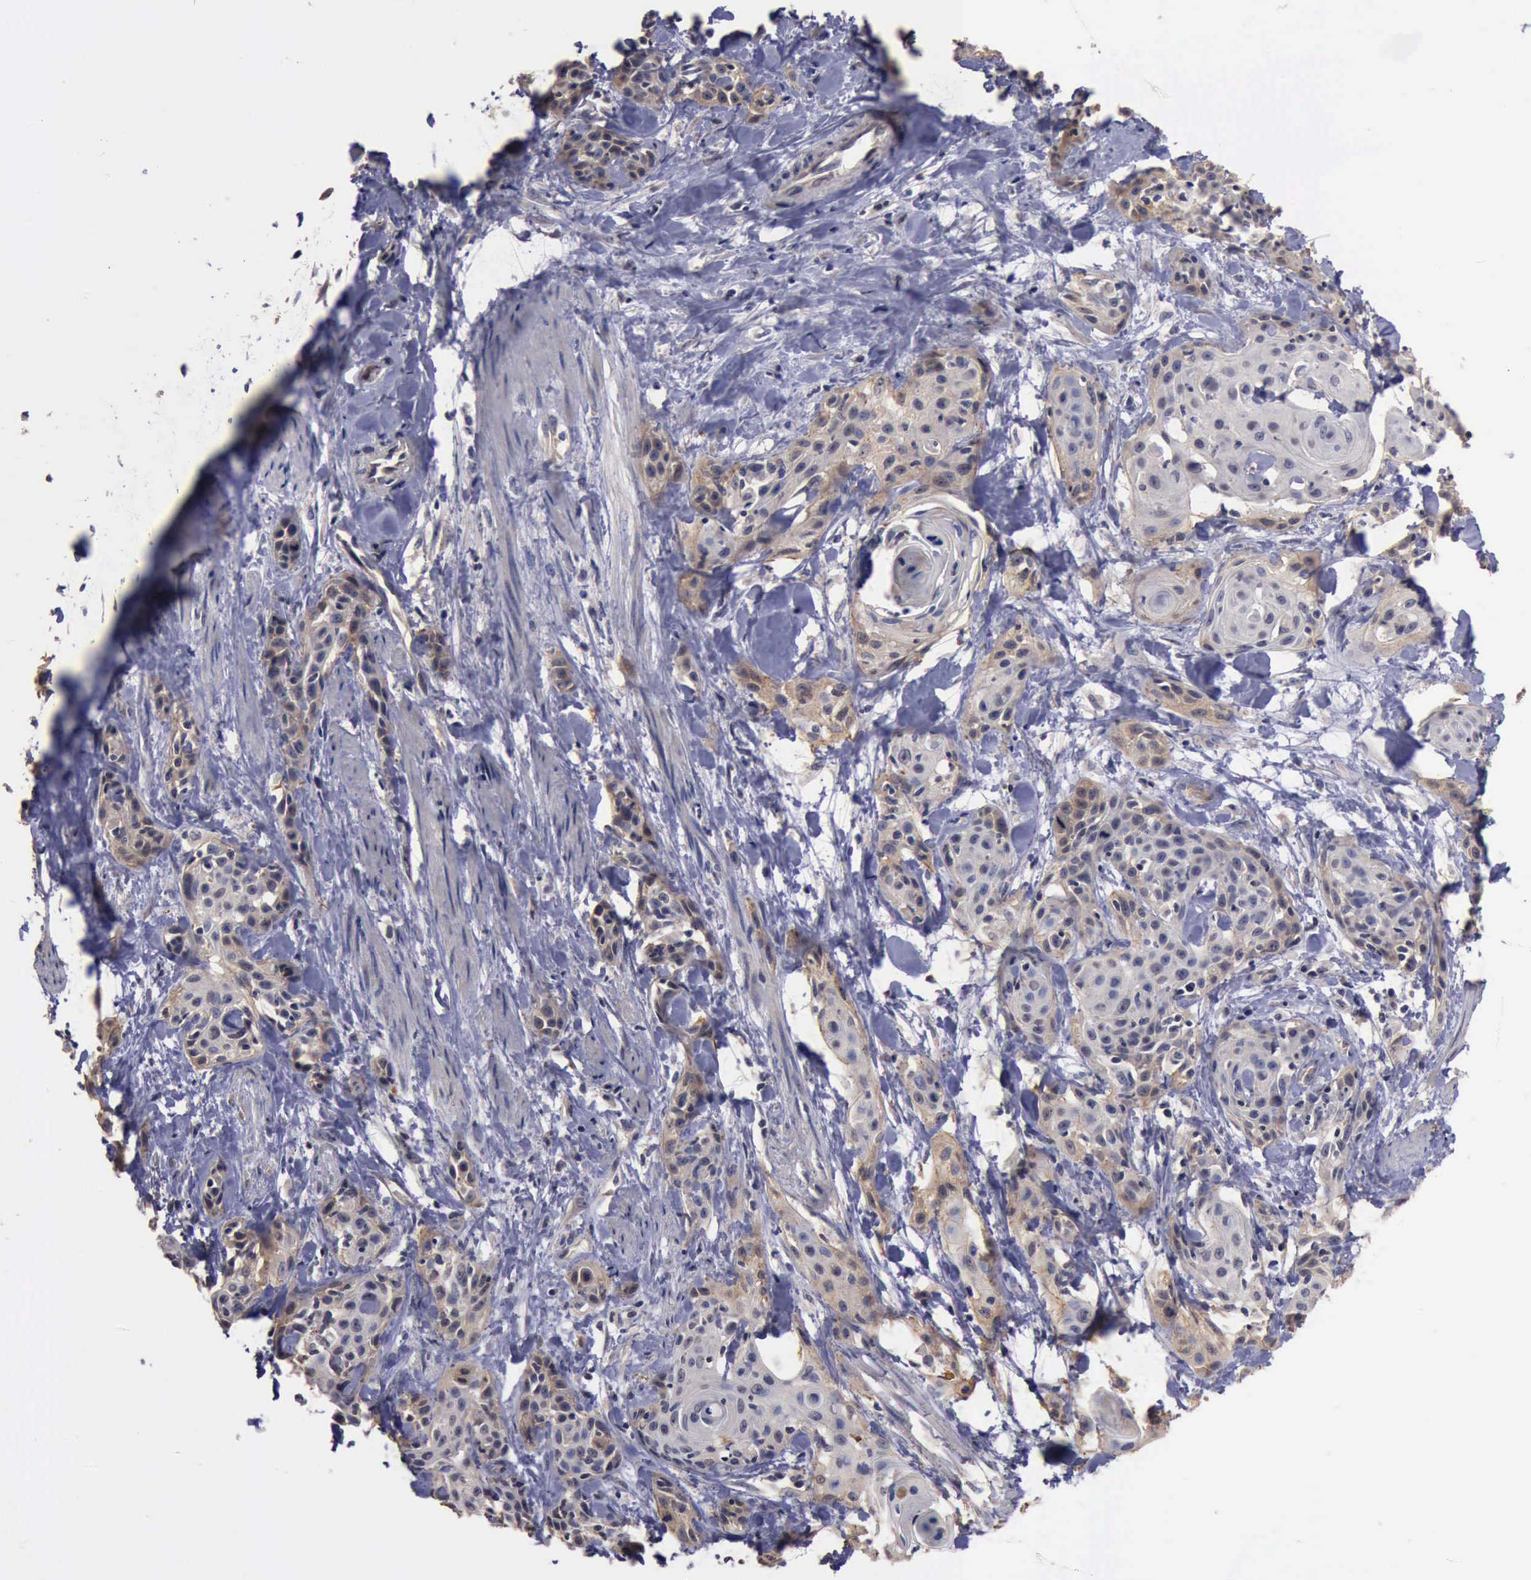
{"staining": {"intensity": "weak", "quantity": "<25%", "location": "cytoplasmic/membranous"}, "tissue": "skin cancer", "cell_type": "Tumor cells", "image_type": "cancer", "snomed": [{"axis": "morphology", "description": "Squamous cell carcinoma, NOS"}, {"axis": "topography", "description": "Skin"}, {"axis": "topography", "description": "Anal"}], "caption": "There is no significant positivity in tumor cells of squamous cell carcinoma (skin). (Stains: DAB immunohistochemistry (IHC) with hematoxylin counter stain, Microscopy: brightfield microscopy at high magnification).", "gene": "CRKL", "patient": {"sex": "male", "age": 64}}